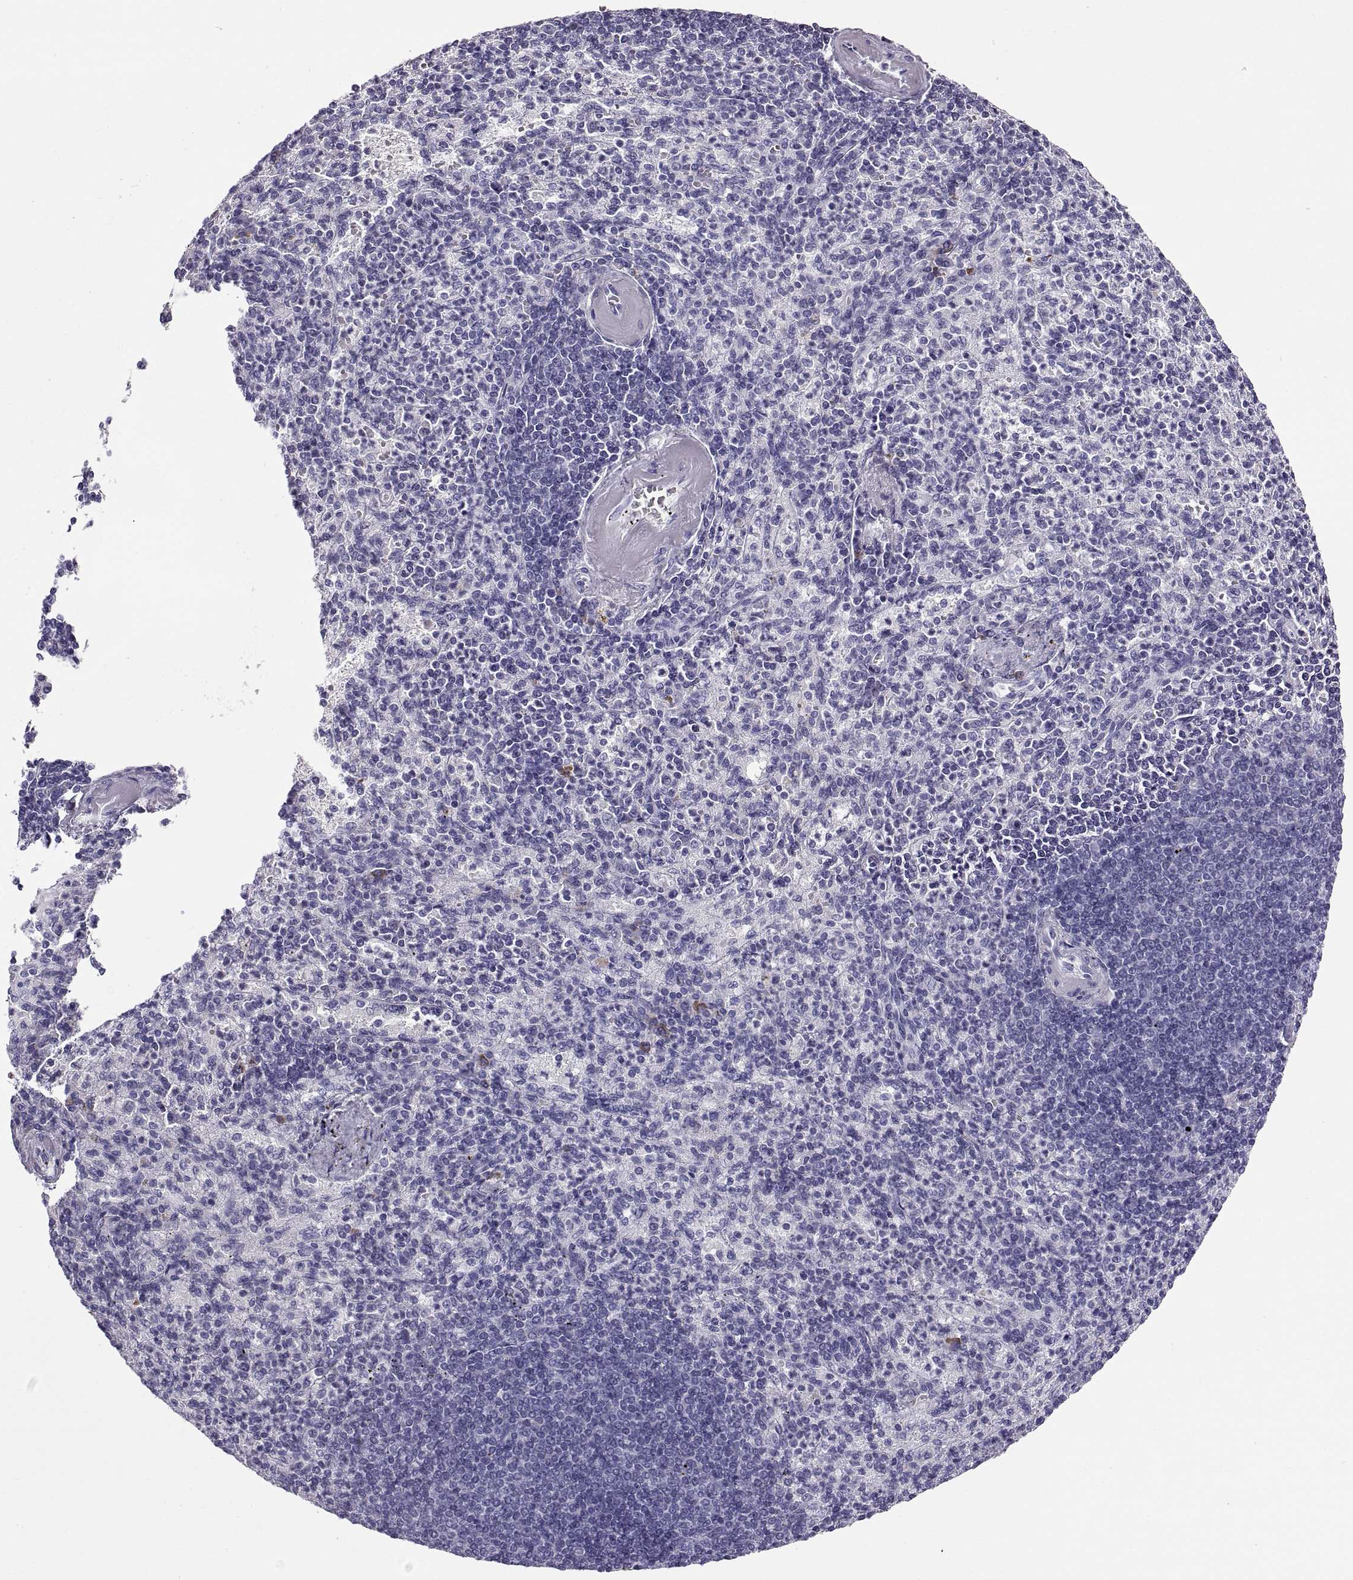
{"staining": {"intensity": "negative", "quantity": "none", "location": "none"}, "tissue": "spleen", "cell_type": "Cells in red pulp", "image_type": "normal", "snomed": [{"axis": "morphology", "description": "Normal tissue, NOS"}, {"axis": "topography", "description": "Spleen"}], "caption": "The micrograph demonstrates no significant staining in cells in red pulp of spleen. (IHC, brightfield microscopy, high magnification).", "gene": "CT47A10", "patient": {"sex": "female", "age": 74}}